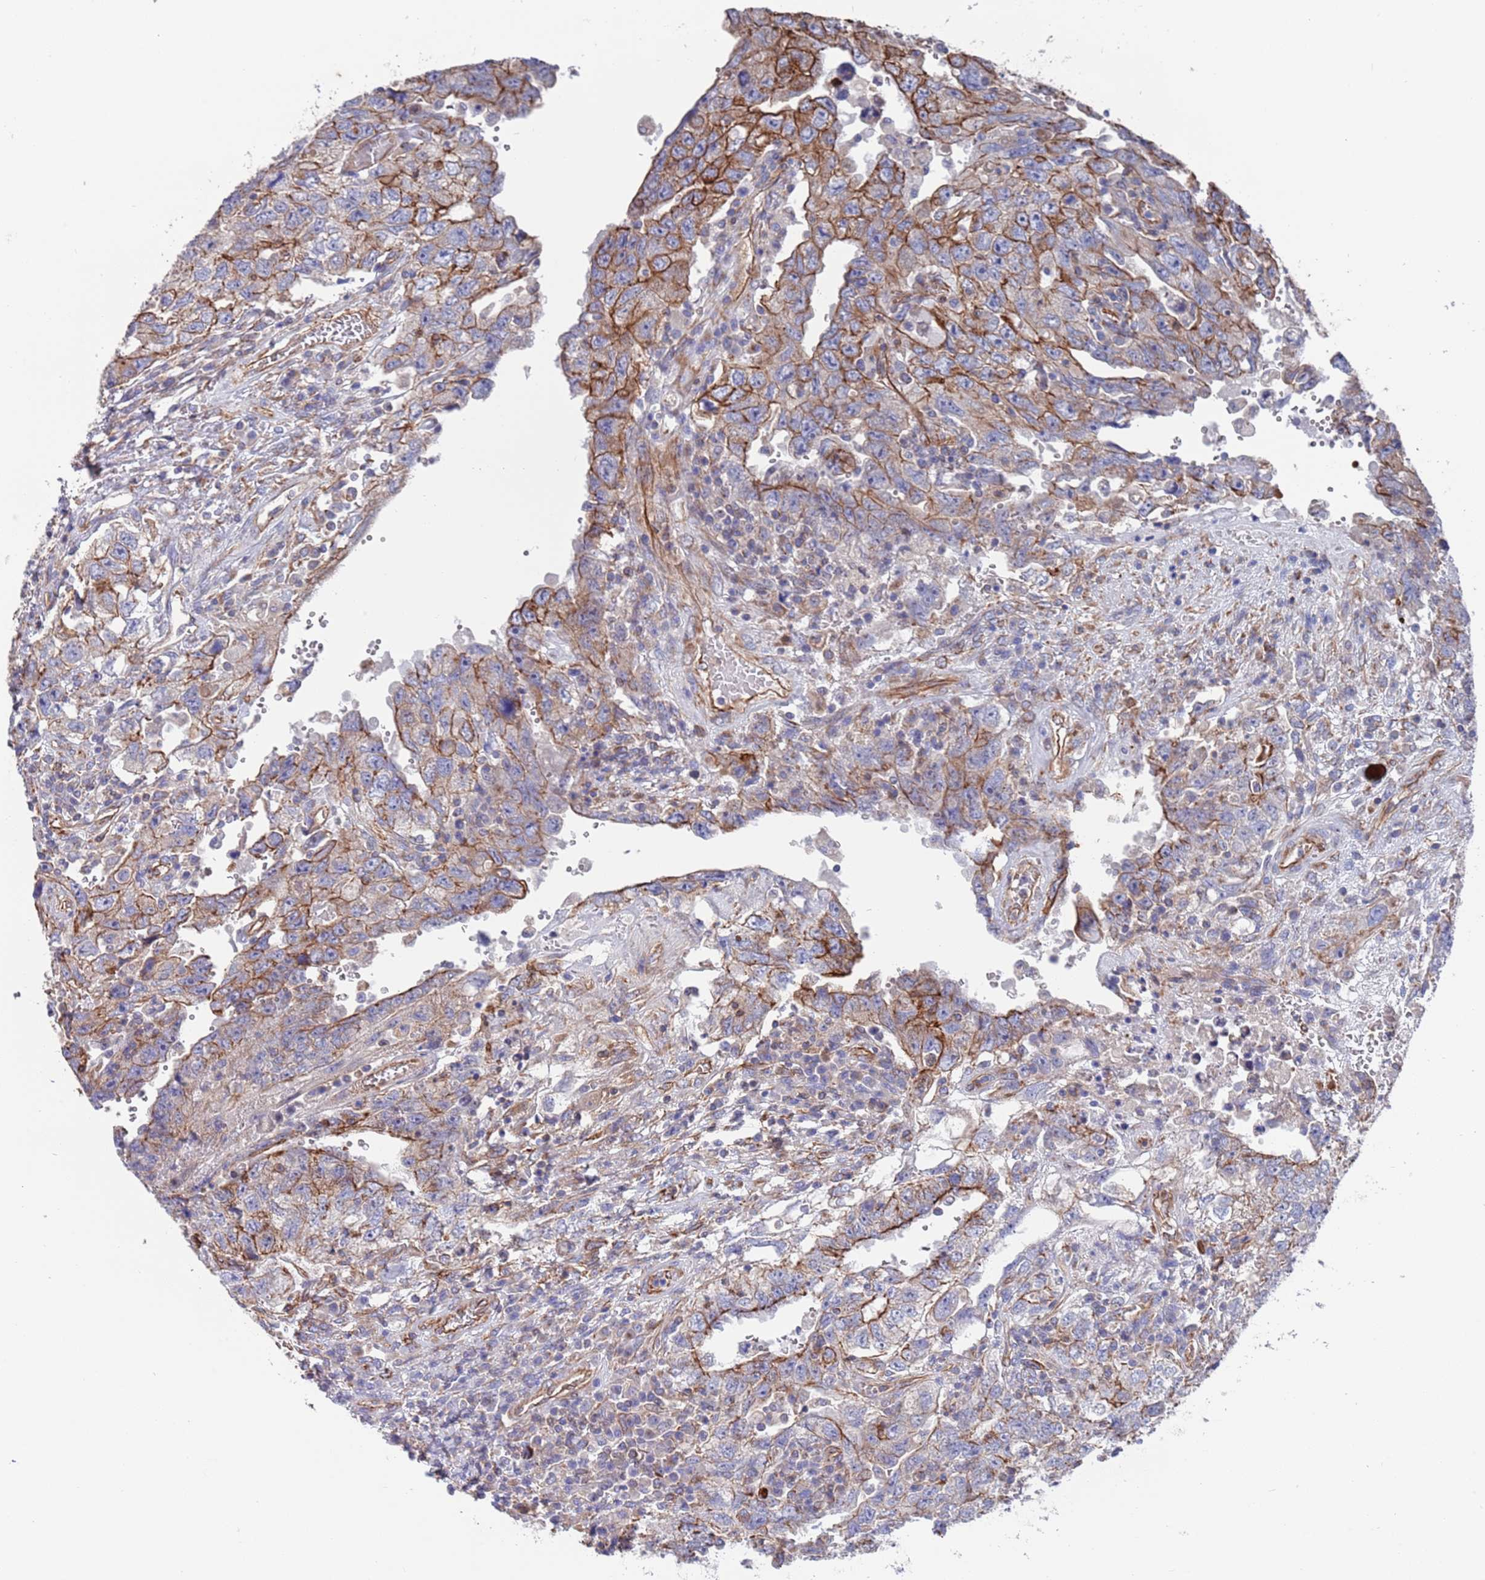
{"staining": {"intensity": "moderate", "quantity": "<25%", "location": "cytoplasmic/membranous"}, "tissue": "testis cancer", "cell_type": "Tumor cells", "image_type": "cancer", "snomed": [{"axis": "morphology", "description": "Carcinoma, Embryonal, NOS"}, {"axis": "topography", "description": "Testis"}], "caption": "Immunohistochemical staining of testis cancer (embryonal carcinoma) displays moderate cytoplasmic/membranous protein staining in about <25% of tumor cells. The protein is shown in brown color, while the nuclei are stained blue.", "gene": "JAKMIP2", "patient": {"sex": "male", "age": 26}}